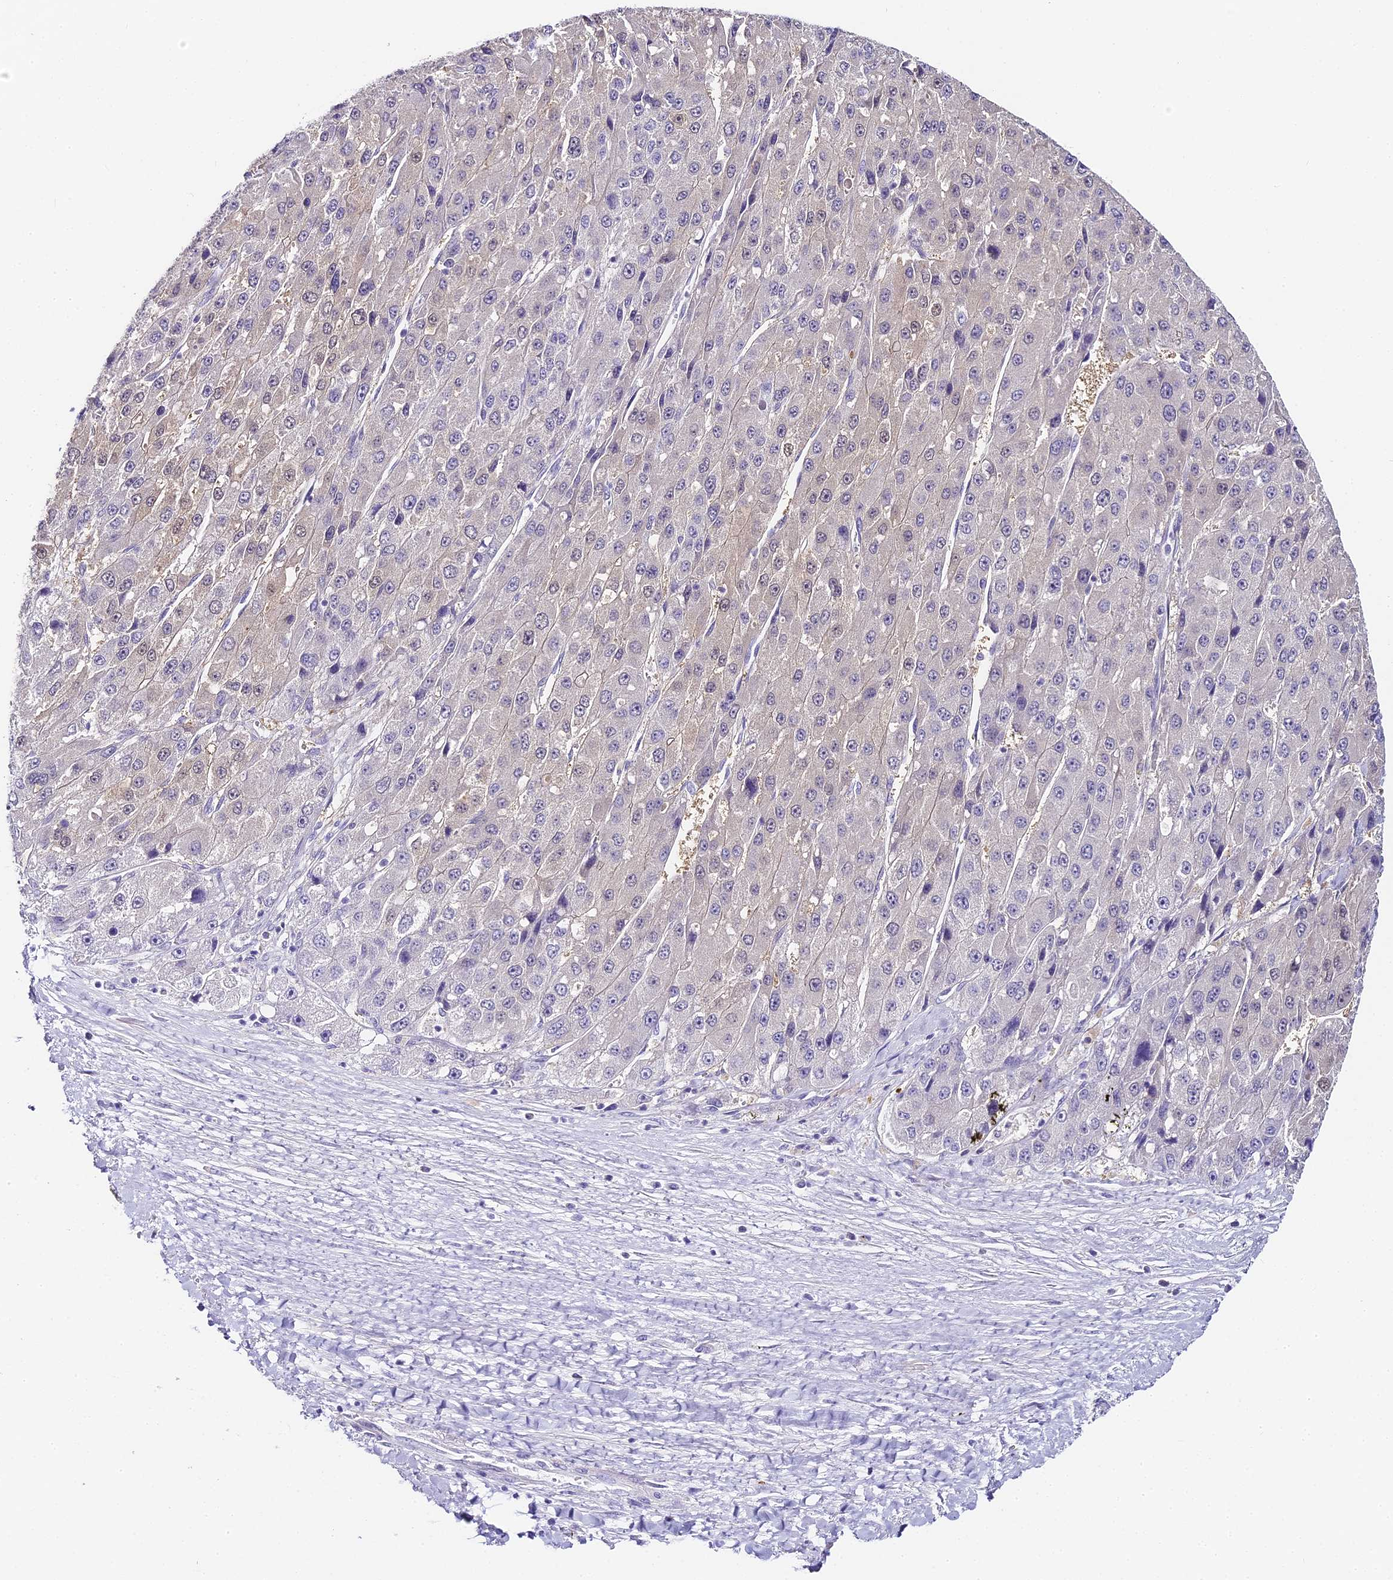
{"staining": {"intensity": "weak", "quantity": "<25%", "location": "cytoplasmic/membranous,nuclear"}, "tissue": "liver cancer", "cell_type": "Tumor cells", "image_type": "cancer", "snomed": [{"axis": "morphology", "description": "Carcinoma, Hepatocellular, NOS"}, {"axis": "topography", "description": "Liver"}], "caption": "Immunohistochemistry (IHC) micrograph of human liver cancer stained for a protein (brown), which demonstrates no staining in tumor cells. (Brightfield microscopy of DAB (3,3'-diaminobenzidine) IHC at high magnification).", "gene": "ABHD14A-ACY1", "patient": {"sex": "female", "age": 73}}